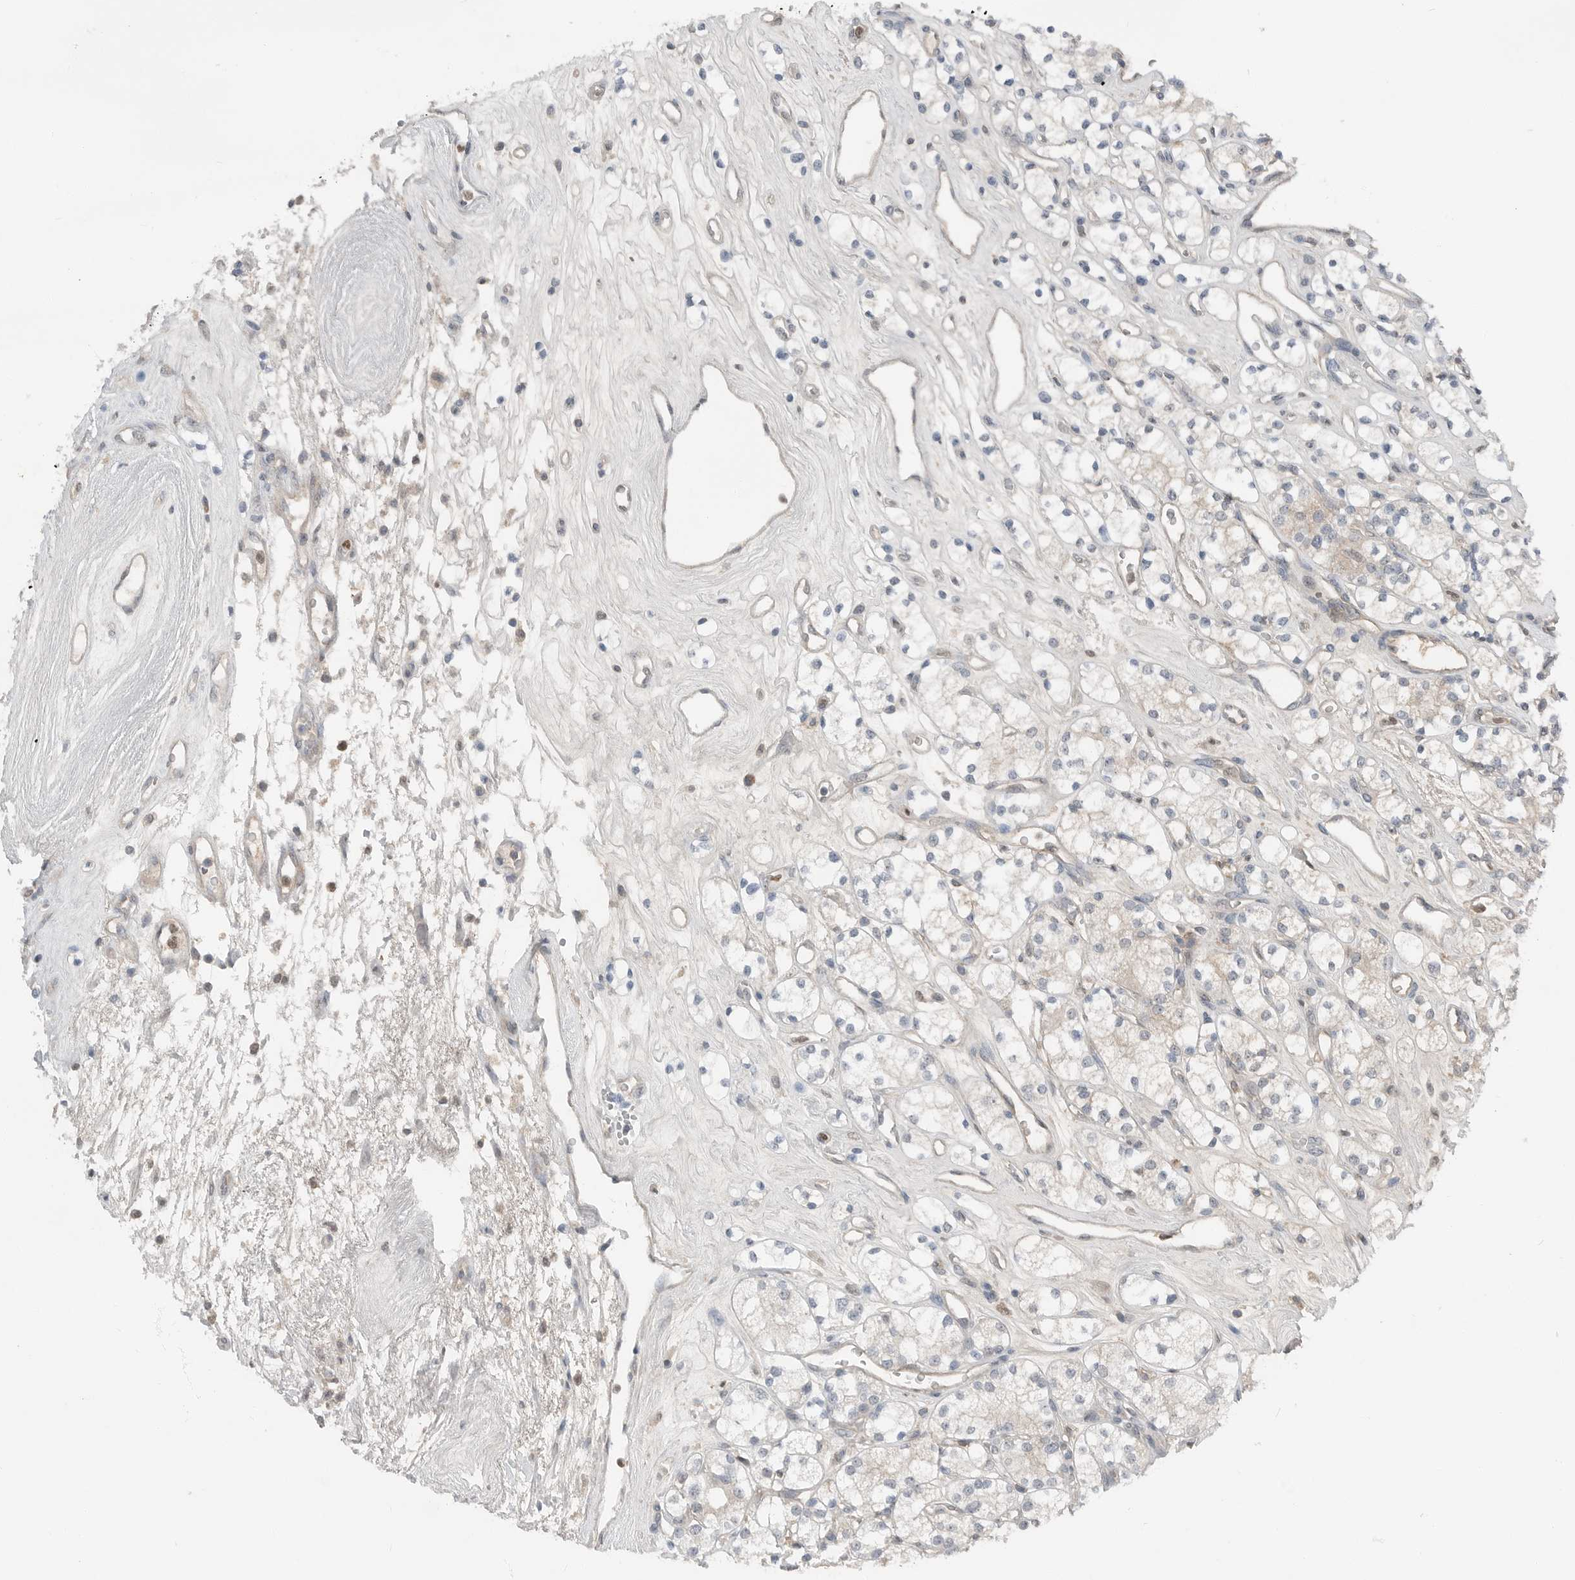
{"staining": {"intensity": "negative", "quantity": "none", "location": "none"}, "tissue": "renal cancer", "cell_type": "Tumor cells", "image_type": "cancer", "snomed": [{"axis": "morphology", "description": "Adenocarcinoma, NOS"}, {"axis": "topography", "description": "Kidney"}], "caption": "Renal cancer was stained to show a protein in brown. There is no significant staining in tumor cells.", "gene": "MFAP3L", "patient": {"sex": "male", "age": 77}}